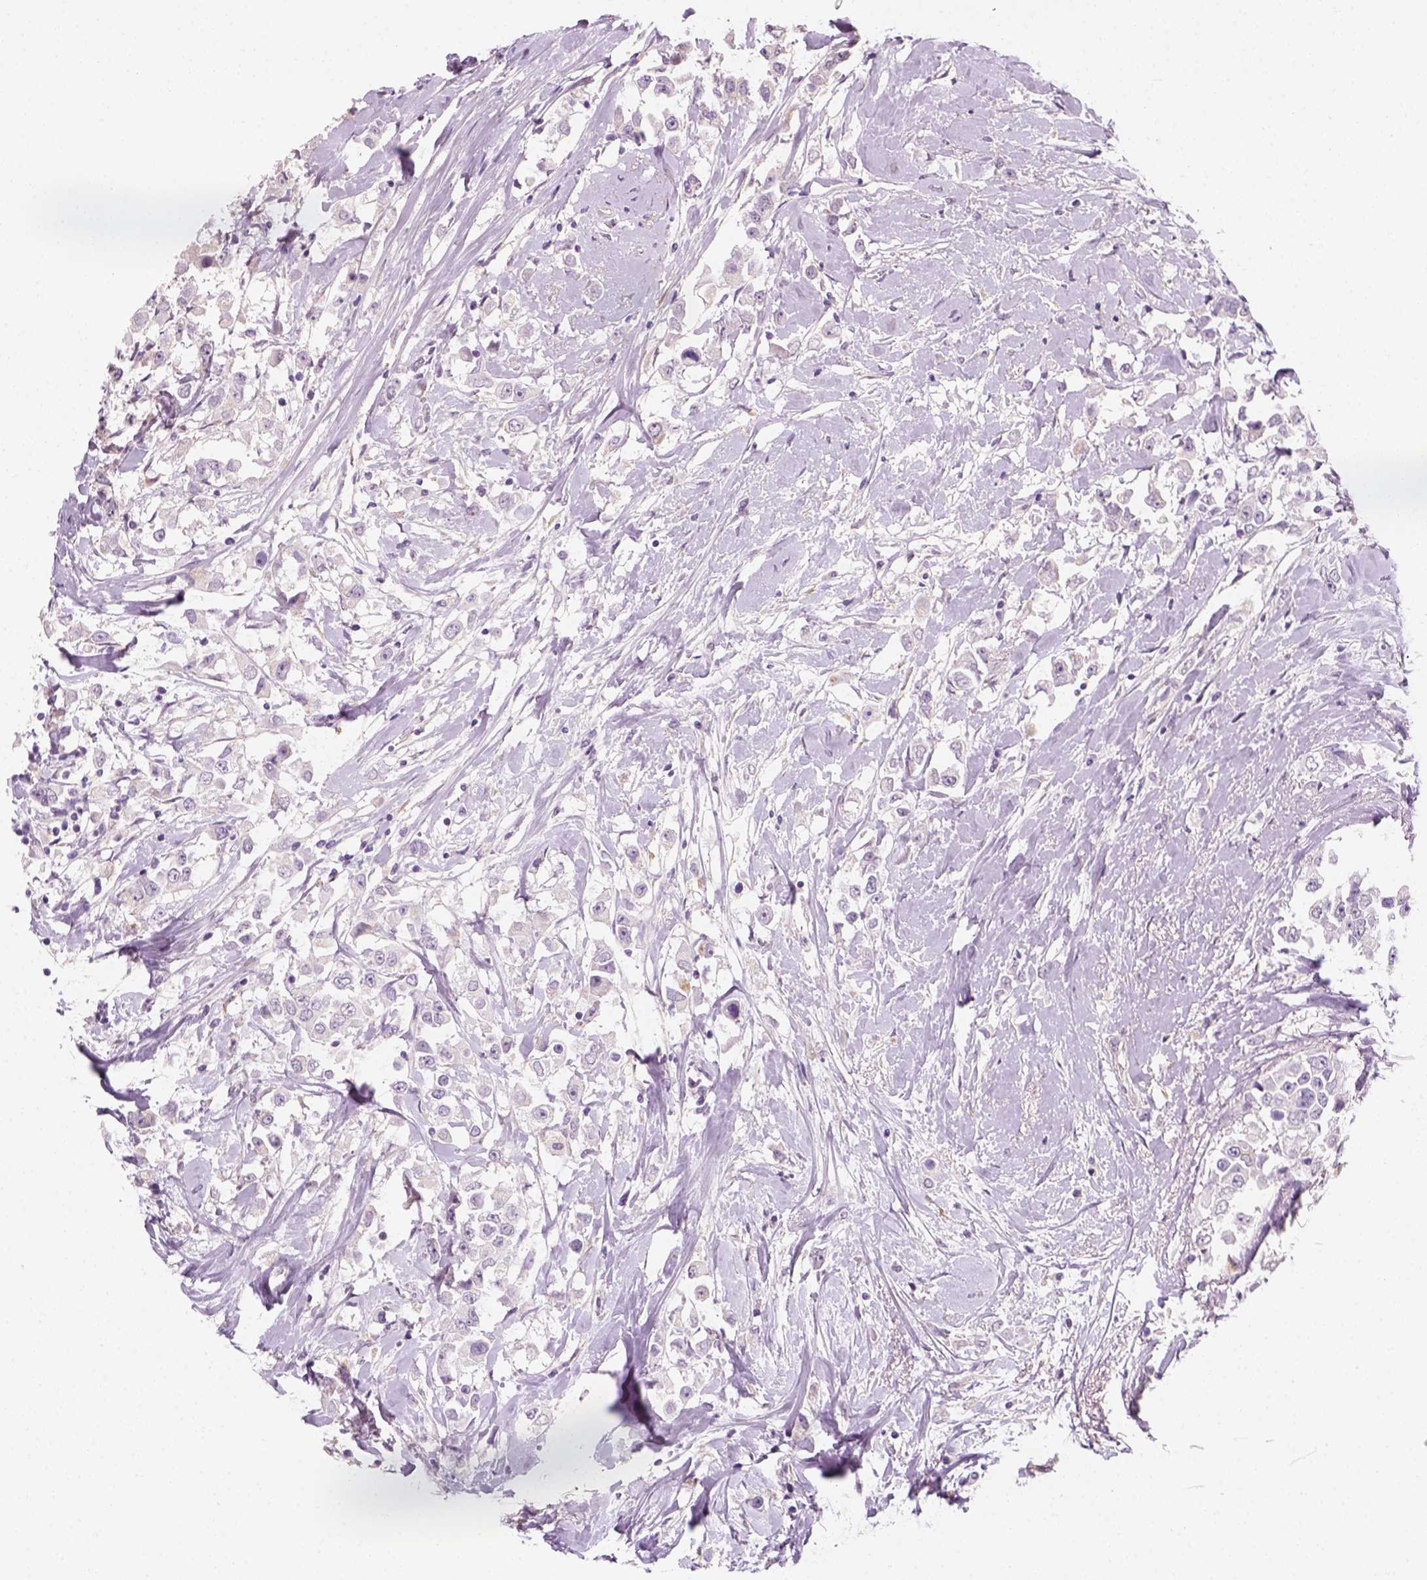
{"staining": {"intensity": "negative", "quantity": "none", "location": "none"}, "tissue": "breast cancer", "cell_type": "Tumor cells", "image_type": "cancer", "snomed": [{"axis": "morphology", "description": "Duct carcinoma"}, {"axis": "topography", "description": "Breast"}], "caption": "The immunohistochemistry image has no significant staining in tumor cells of breast cancer (infiltrating ductal carcinoma) tissue. The staining was performed using DAB to visualize the protein expression in brown, while the nuclei were stained in blue with hematoxylin (Magnification: 20x).", "gene": "FAM163B", "patient": {"sex": "female", "age": 61}}